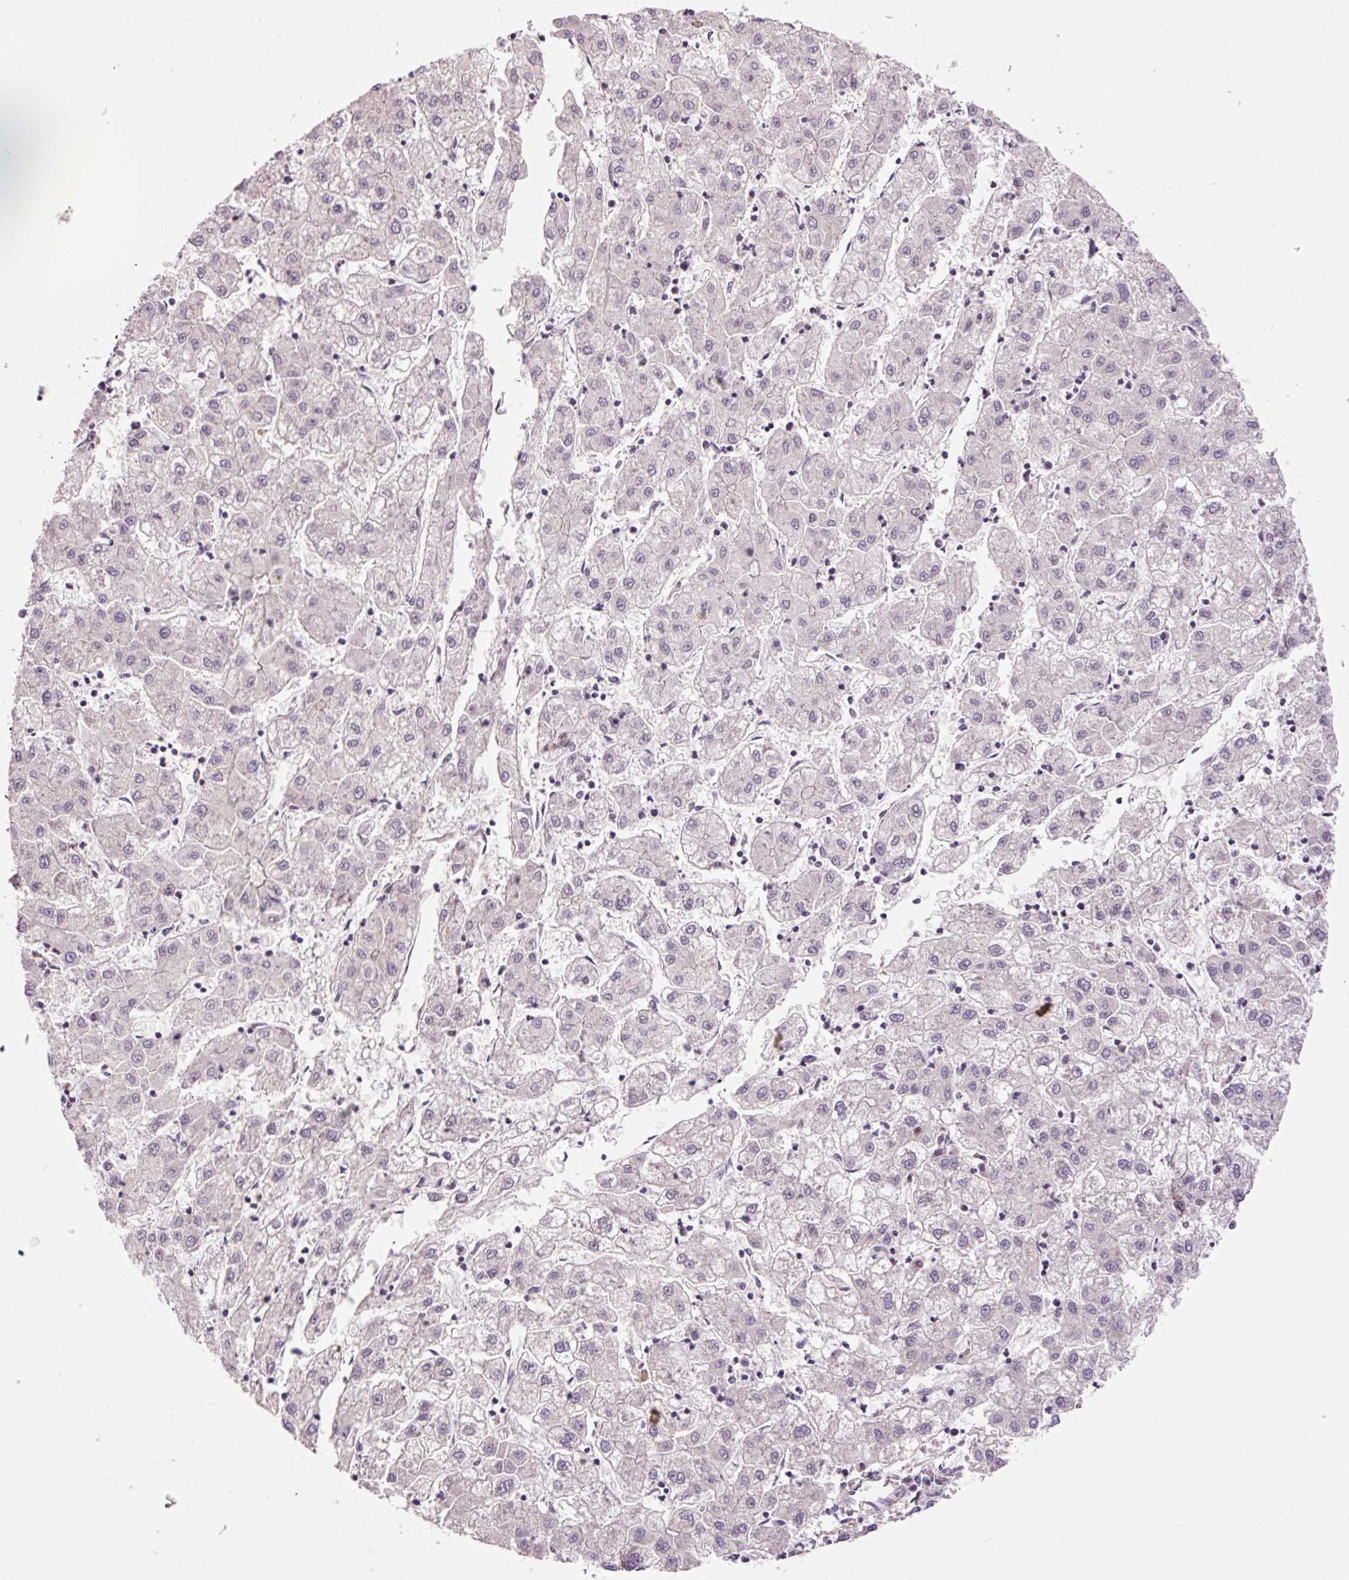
{"staining": {"intensity": "negative", "quantity": "none", "location": "none"}, "tissue": "liver cancer", "cell_type": "Tumor cells", "image_type": "cancer", "snomed": [{"axis": "morphology", "description": "Carcinoma, Hepatocellular, NOS"}, {"axis": "topography", "description": "Liver"}], "caption": "Protein analysis of liver cancer (hepatocellular carcinoma) reveals no significant expression in tumor cells.", "gene": "ANKRD20A1", "patient": {"sex": "male", "age": 72}}